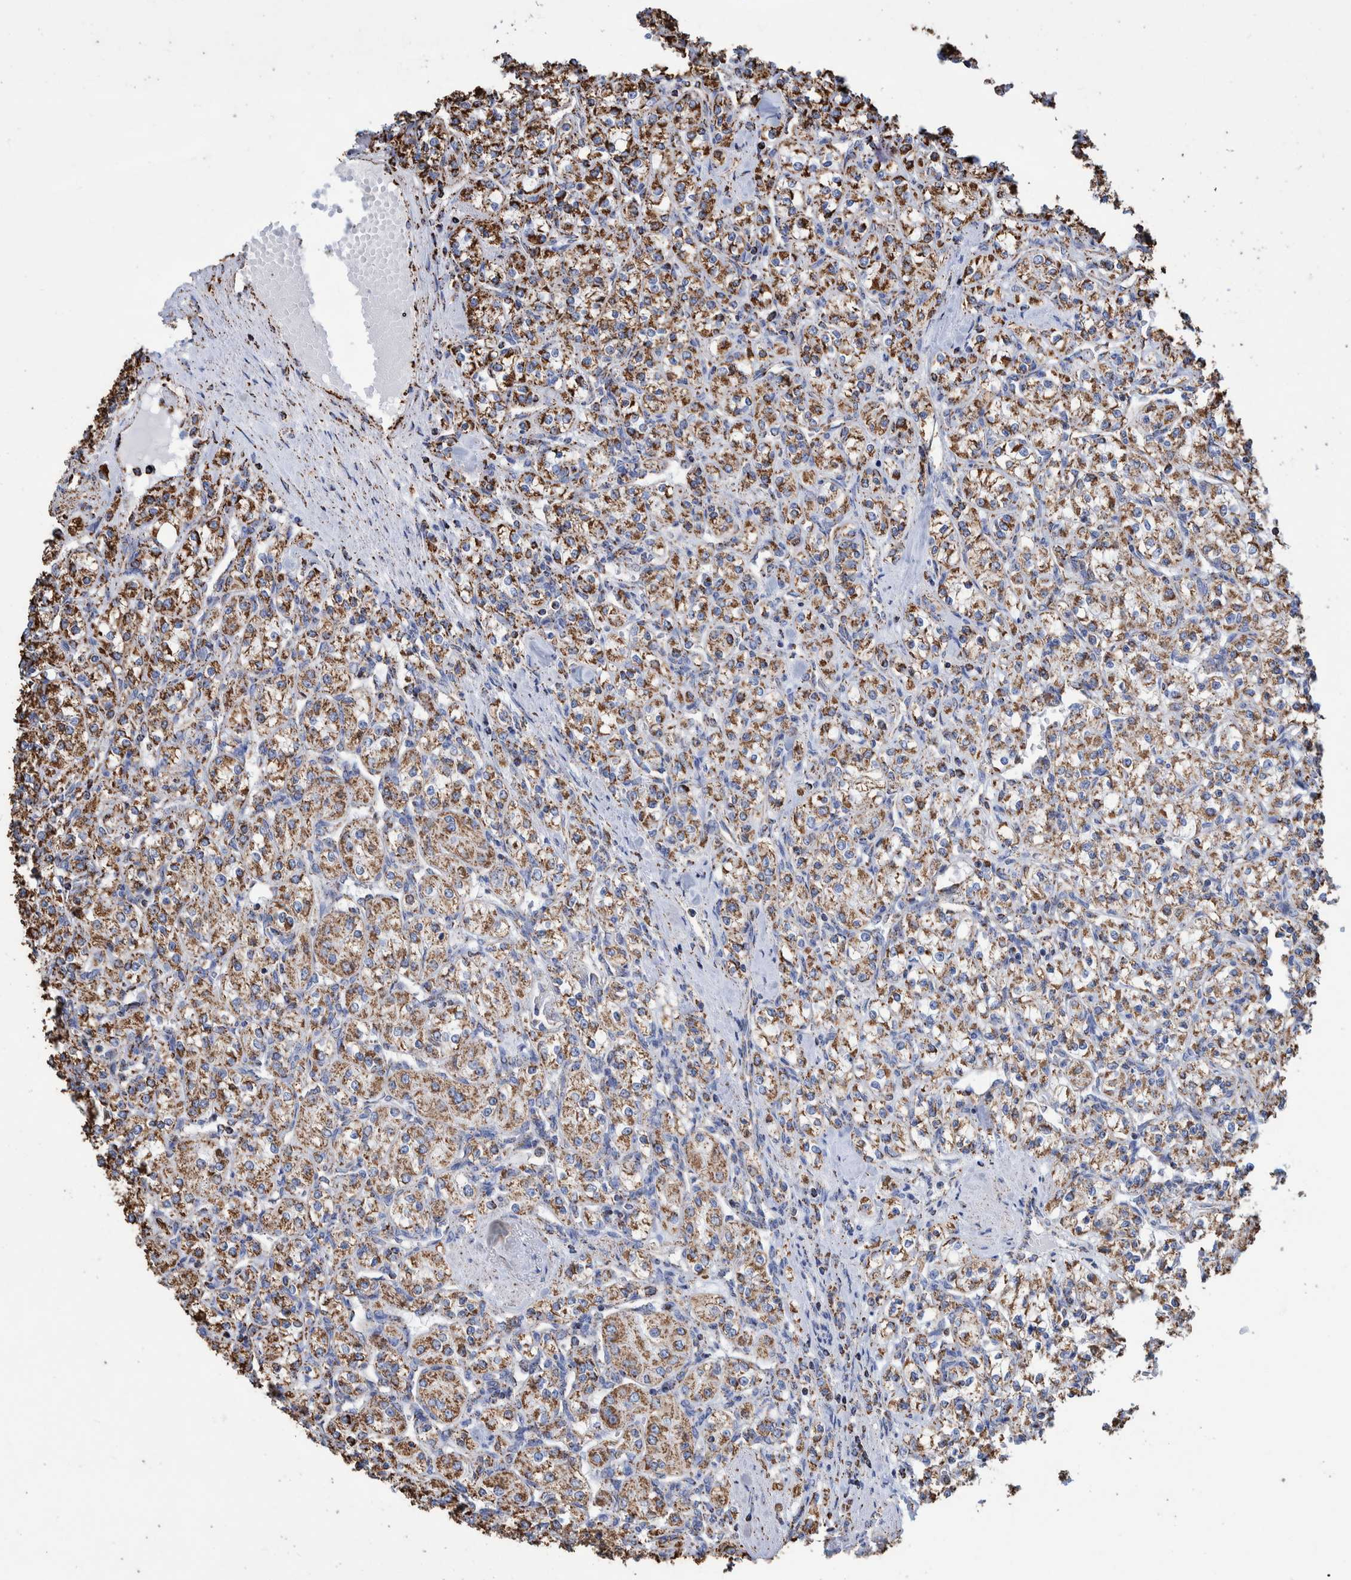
{"staining": {"intensity": "strong", "quantity": ">75%", "location": "cytoplasmic/membranous"}, "tissue": "renal cancer", "cell_type": "Tumor cells", "image_type": "cancer", "snomed": [{"axis": "morphology", "description": "Adenocarcinoma, NOS"}, {"axis": "topography", "description": "Kidney"}], "caption": "This is a histology image of immunohistochemistry (IHC) staining of renal cancer (adenocarcinoma), which shows strong staining in the cytoplasmic/membranous of tumor cells.", "gene": "VPS26C", "patient": {"sex": "male", "age": 77}}